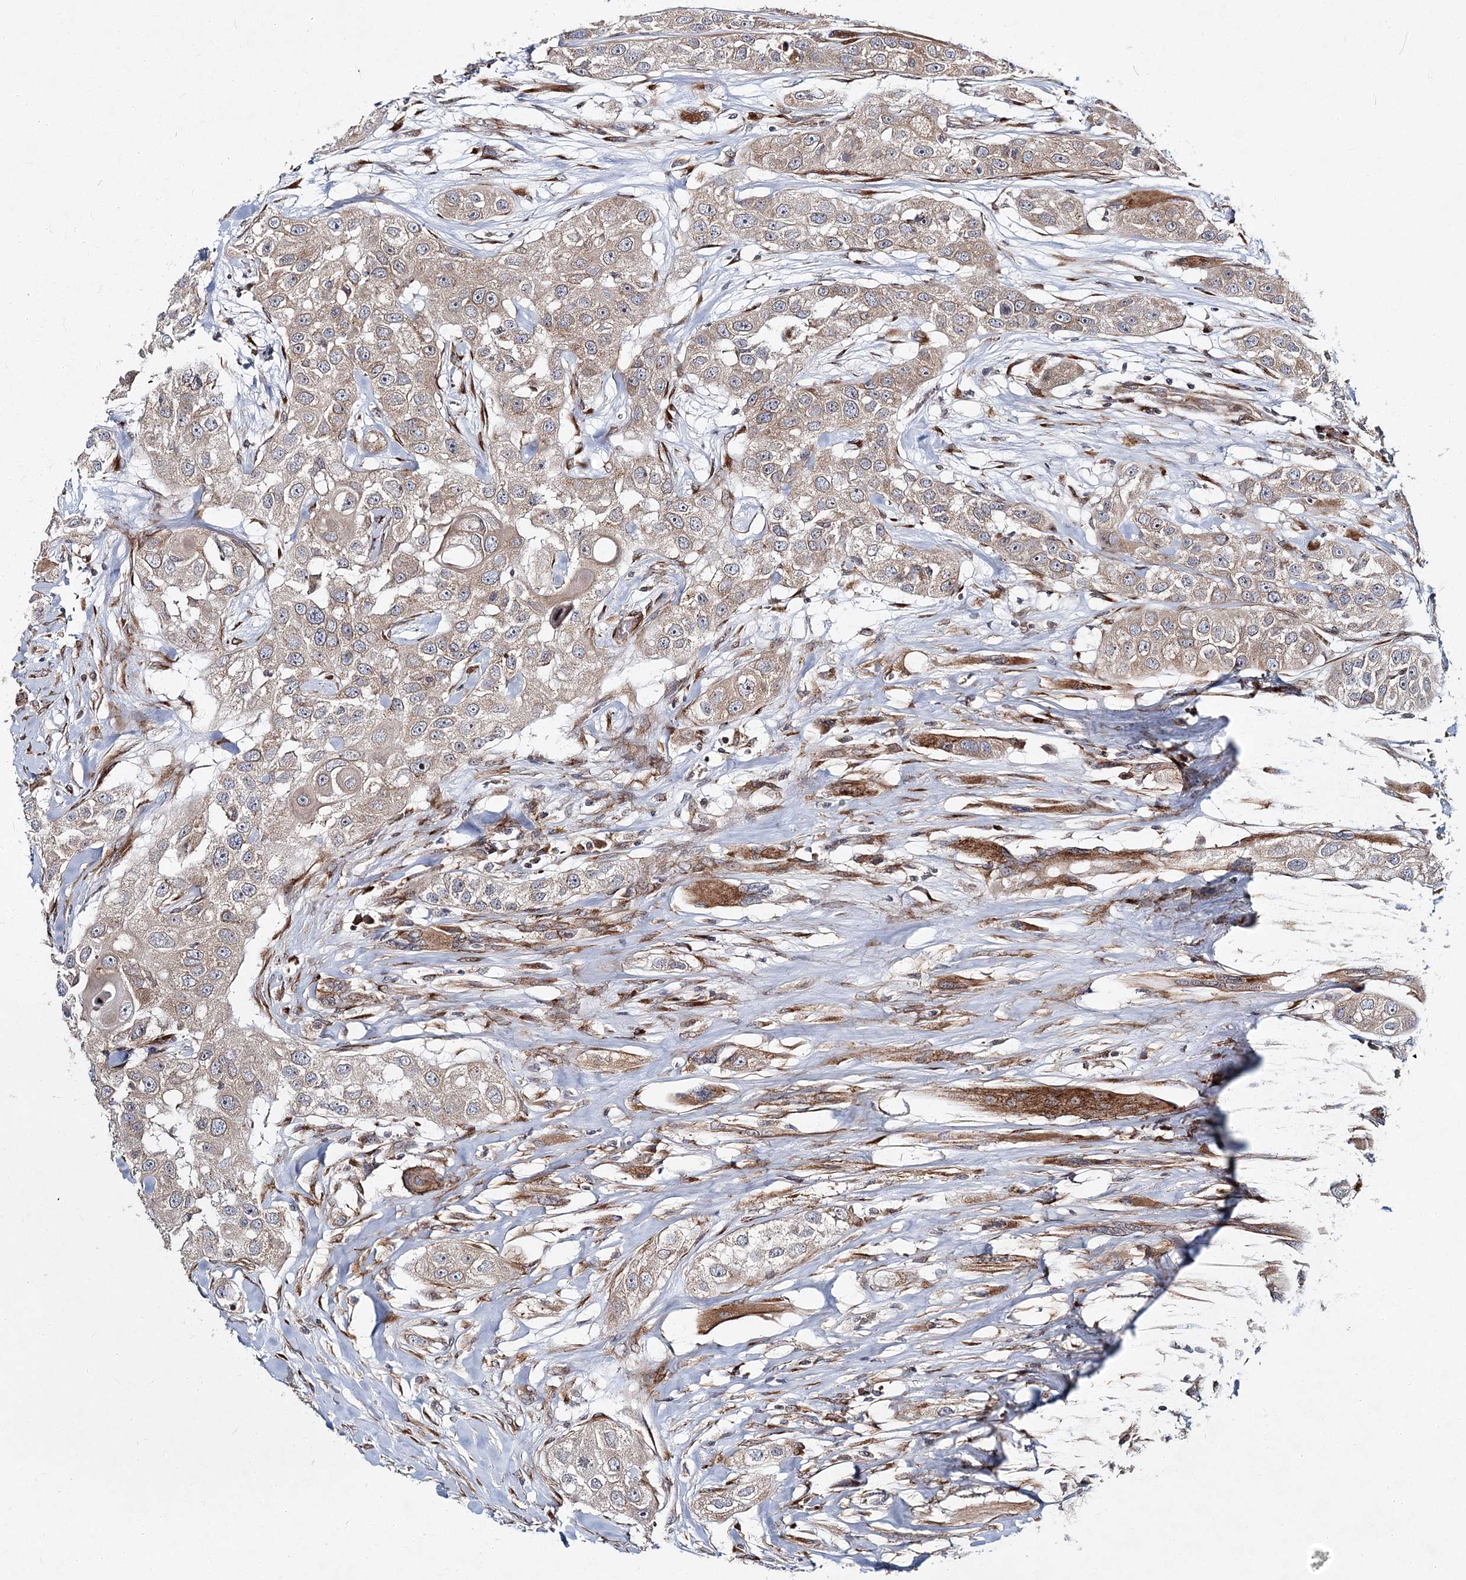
{"staining": {"intensity": "weak", "quantity": "<25%", "location": "cytoplasmic/membranous"}, "tissue": "head and neck cancer", "cell_type": "Tumor cells", "image_type": "cancer", "snomed": [{"axis": "morphology", "description": "Normal tissue, NOS"}, {"axis": "morphology", "description": "Squamous cell carcinoma, NOS"}, {"axis": "topography", "description": "Skeletal muscle"}, {"axis": "topography", "description": "Head-Neck"}], "caption": "This micrograph is of squamous cell carcinoma (head and neck) stained with immunohistochemistry to label a protein in brown with the nuclei are counter-stained blue. There is no expression in tumor cells.", "gene": "NBAS", "patient": {"sex": "male", "age": 51}}